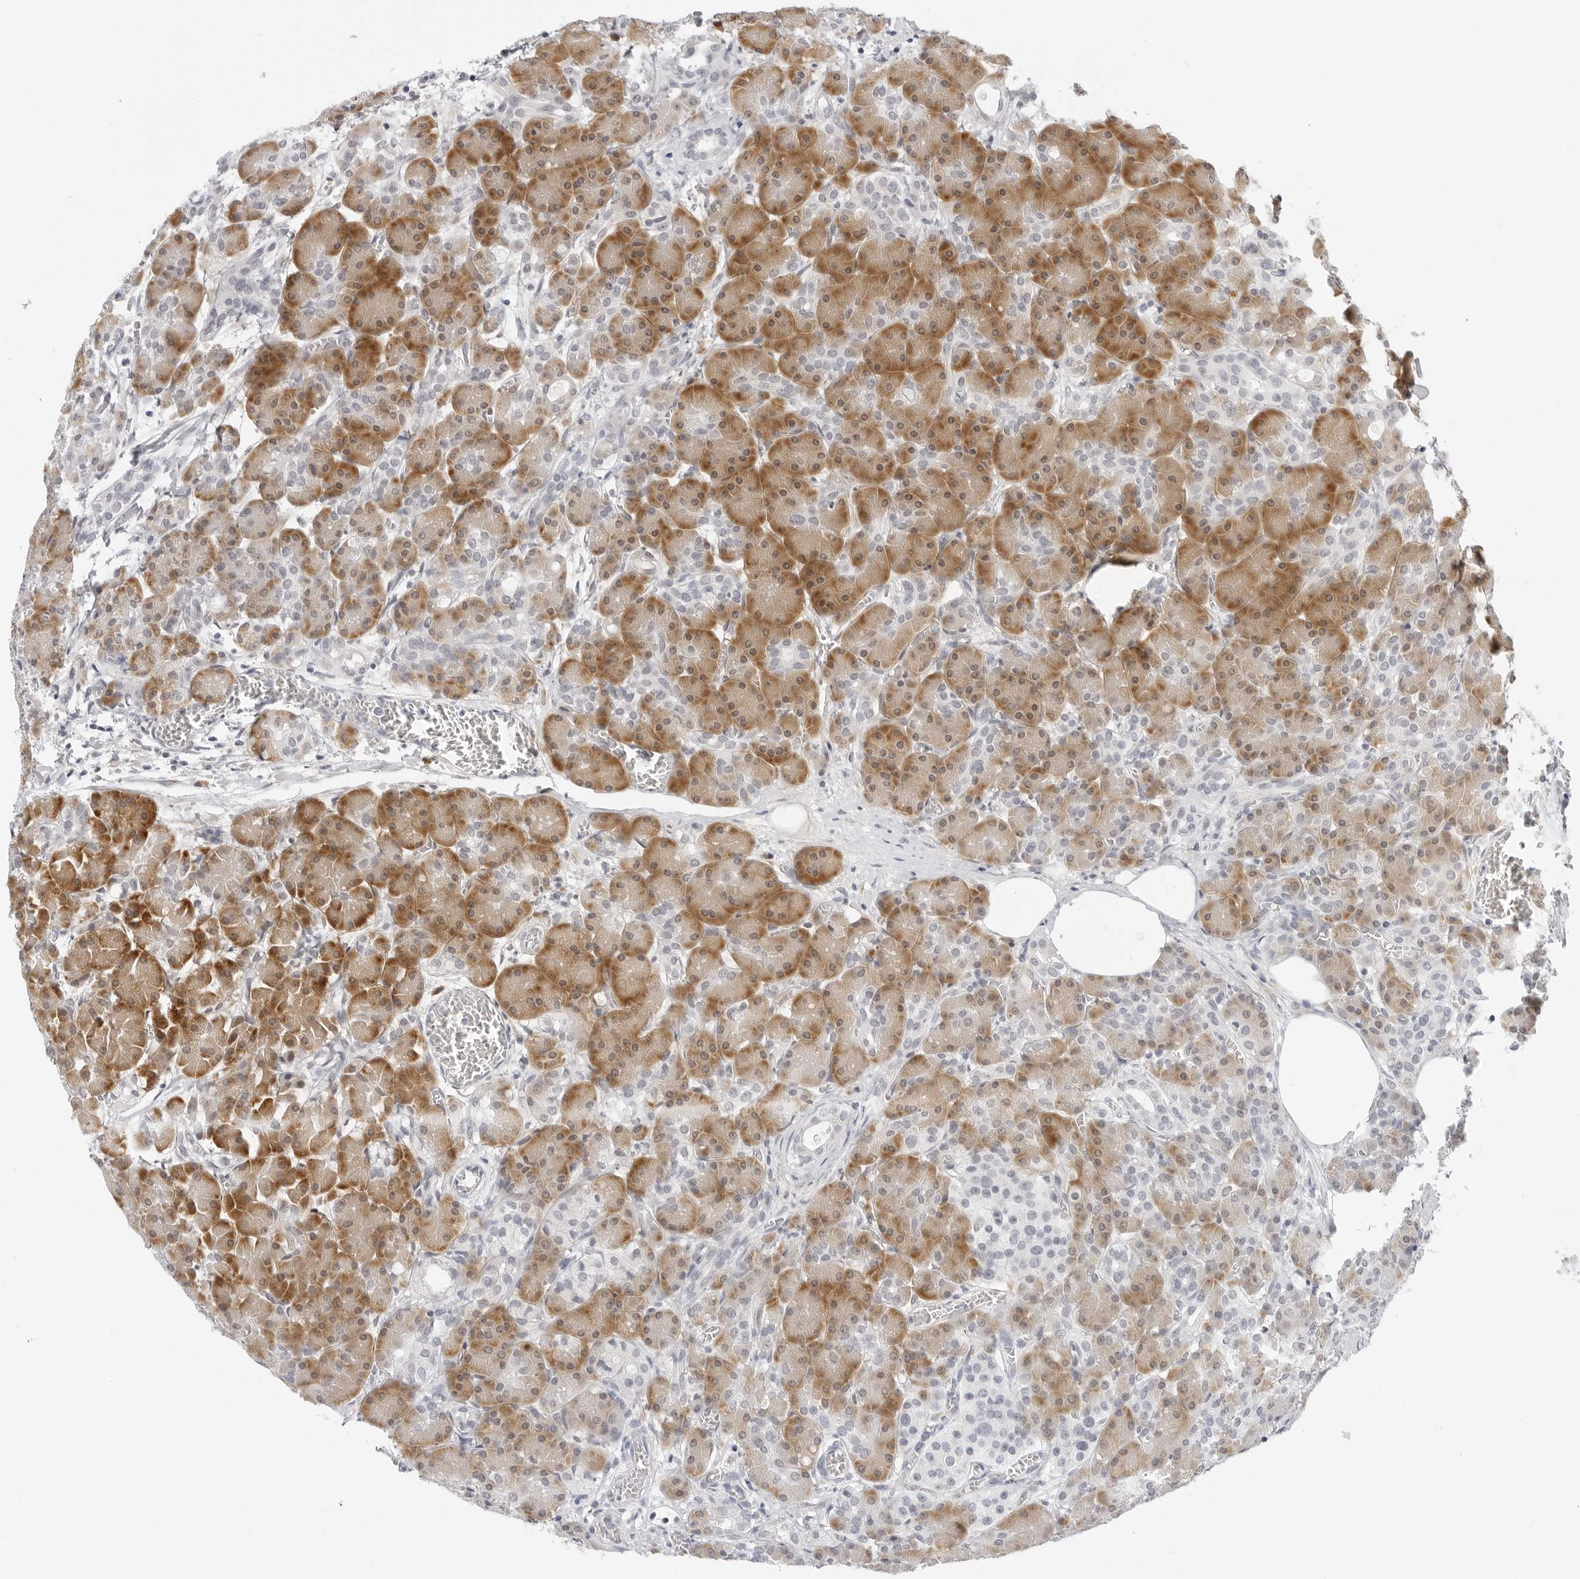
{"staining": {"intensity": "moderate", "quantity": ">75%", "location": "cytoplasmic/membranous,nuclear"}, "tissue": "pancreas", "cell_type": "Exocrine glandular cells", "image_type": "normal", "snomed": [{"axis": "morphology", "description": "Normal tissue, NOS"}, {"axis": "topography", "description": "Pancreas"}], "caption": "An immunohistochemistry (IHC) image of unremarkable tissue is shown. Protein staining in brown highlights moderate cytoplasmic/membranous,nuclear positivity in pancreas within exocrine glandular cells.", "gene": "EDN2", "patient": {"sex": "male", "age": 63}}